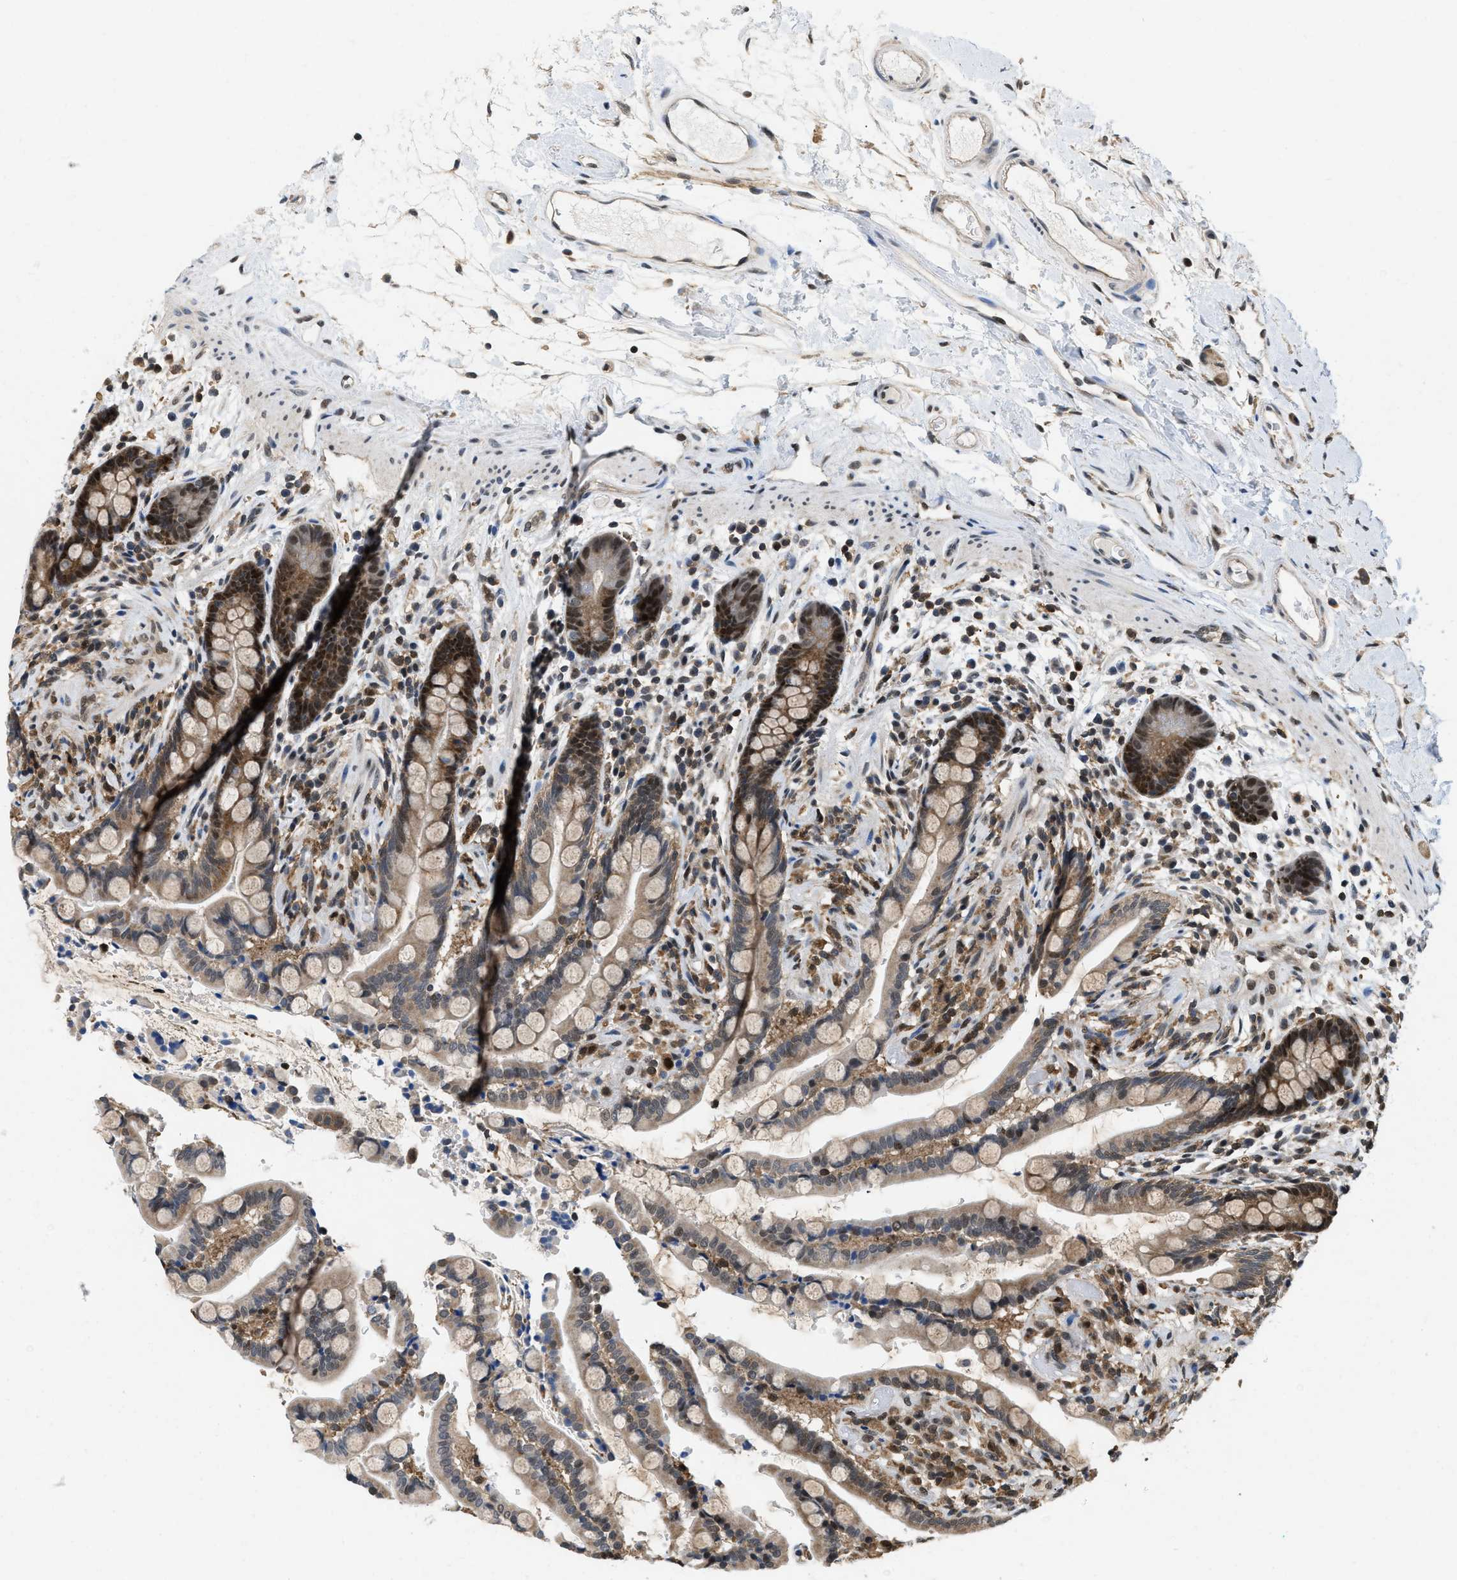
{"staining": {"intensity": "moderate", "quantity": ">75%", "location": "nuclear"}, "tissue": "colon", "cell_type": "Endothelial cells", "image_type": "normal", "snomed": [{"axis": "morphology", "description": "Normal tissue, NOS"}, {"axis": "topography", "description": "Colon"}], "caption": "Moderate nuclear expression is appreciated in about >75% of endothelial cells in normal colon. (DAB (3,3'-diaminobenzidine) IHC, brown staining for protein, blue staining for nuclei).", "gene": "ATF7IP", "patient": {"sex": "male", "age": 73}}